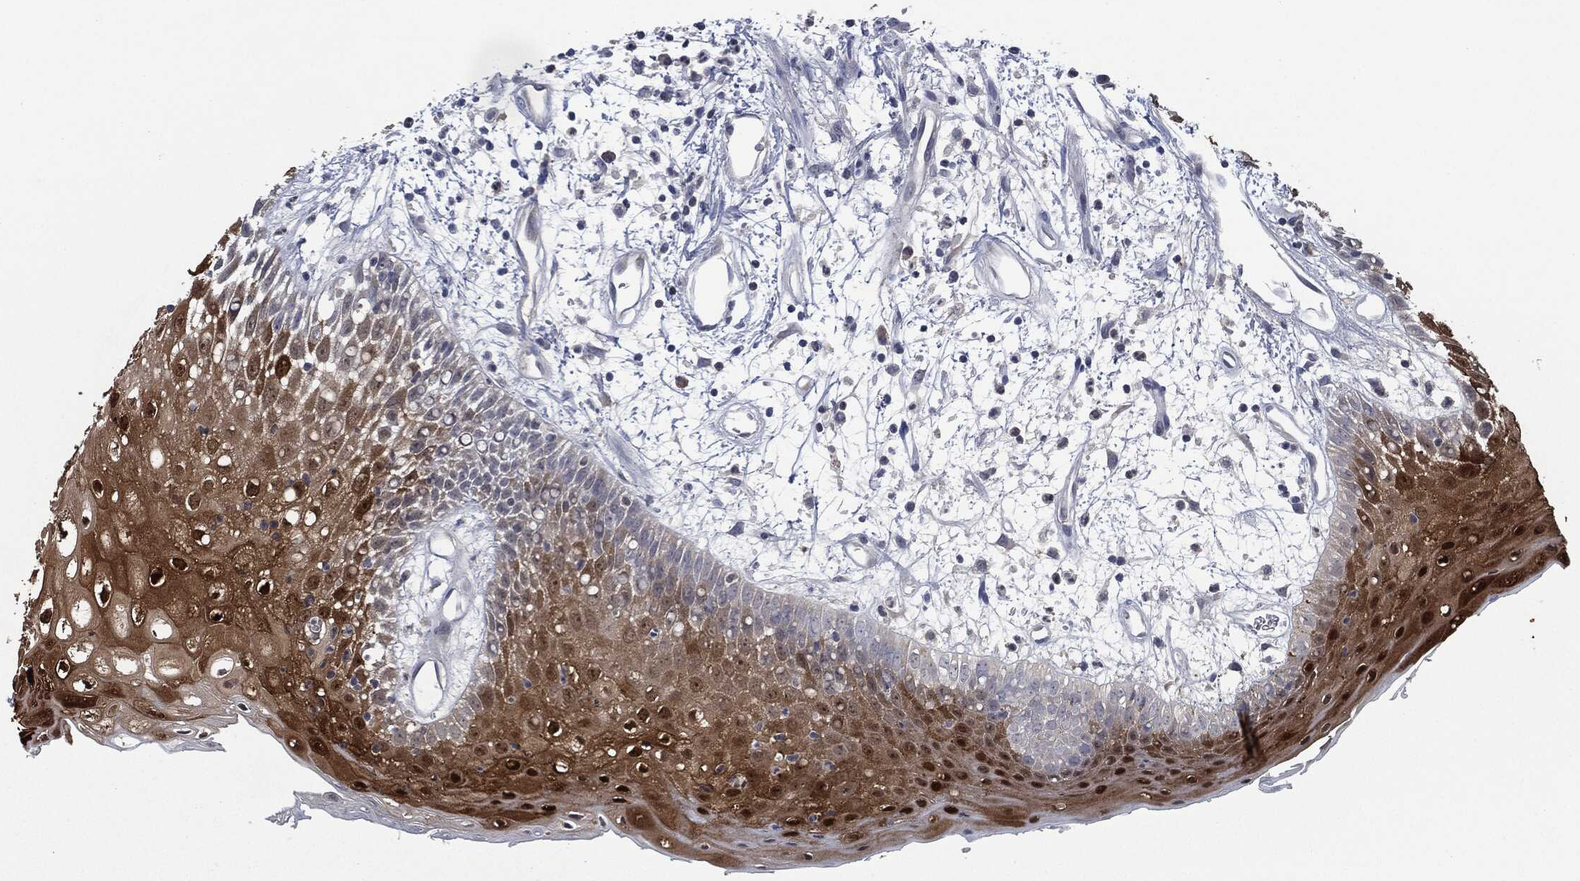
{"staining": {"intensity": "strong", "quantity": ">75%", "location": "cytoplasmic/membranous,nuclear"}, "tissue": "oral mucosa", "cell_type": "Squamous epithelial cells", "image_type": "normal", "snomed": [{"axis": "morphology", "description": "Normal tissue, NOS"}, {"axis": "morphology", "description": "Squamous cell carcinoma, NOS"}, {"axis": "topography", "description": "Skeletal muscle"}, {"axis": "topography", "description": "Oral tissue"}, {"axis": "topography", "description": "Head-Neck"}], "caption": "The image displays immunohistochemical staining of benign oral mucosa. There is strong cytoplasmic/membranous,nuclear positivity is present in approximately >75% of squamous epithelial cells.", "gene": "IL1RN", "patient": {"sex": "female", "age": 84}}